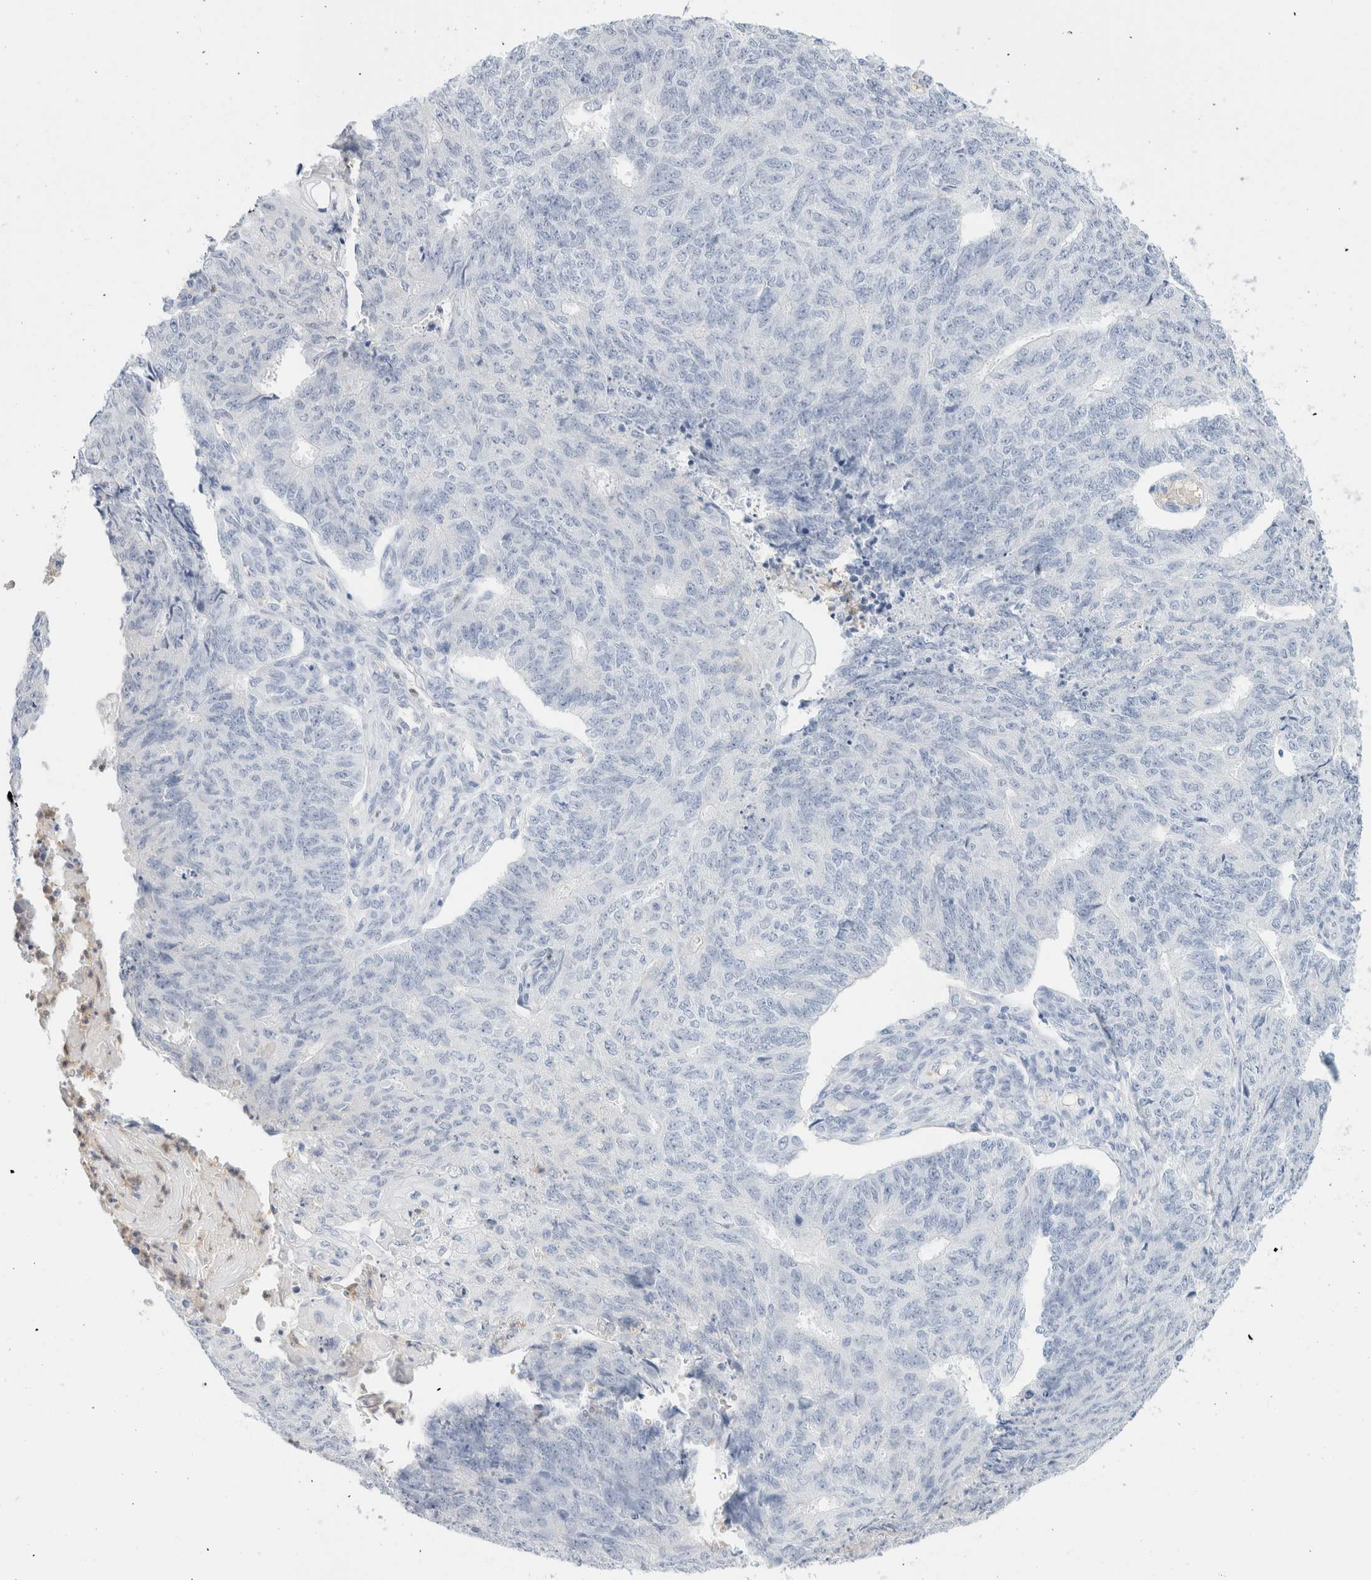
{"staining": {"intensity": "negative", "quantity": "none", "location": "none"}, "tissue": "endometrial cancer", "cell_type": "Tumor cells", "image_type": "cancer", "snomed": [{"axis": "morphology", "description": "Adenocarcinoma, NOS"}, {"axis": "topography", "description": "Endometrium"}], "caption": "Endometrial adenocarcinoma stained for a protein using immunohistochemistry (IHC) demonstrates no expression tumor cells.", "gene": "ARG1", "patient": {"sex": "female", "age": 32}}